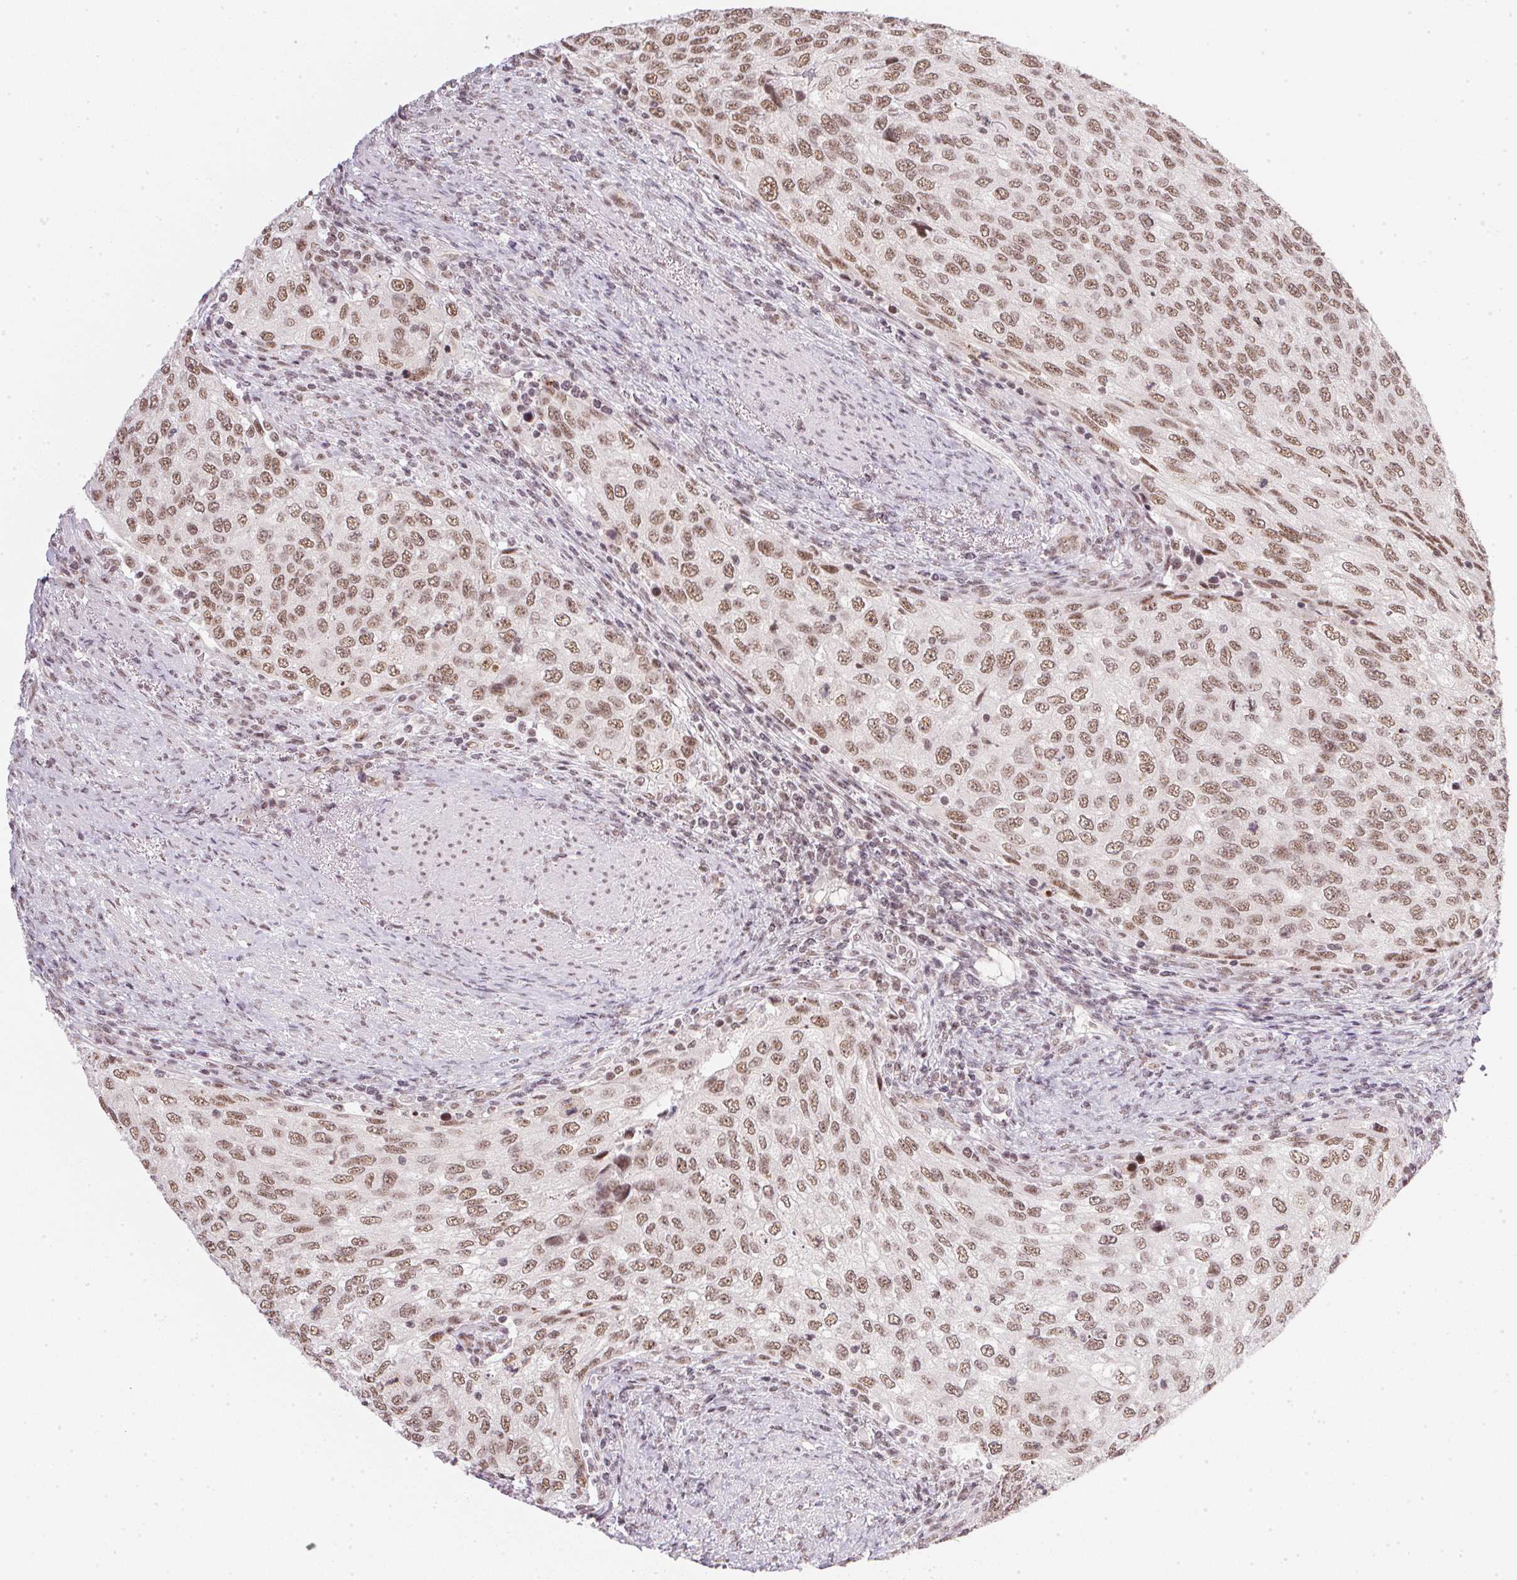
{"staining": {"intensity": "moderate", "quantity": ">75%", "location": "nuclear"}, "tissue": "urothelial cancer", "cell_type": "Tumor cells", "image_type": "cancer", "snomed": [{"axis": "morphology", "description": "Urothelial carcinoma, High grade"}, {"axis": "topography", "description": "Urinary bladder"}], "caption": "Tumor cells exhibit moderate nuclear expression in approximately >75% of cells in urothelial cancer.", "gene": "SRSF7", "patient": {"sex": "female", "age": 78}}